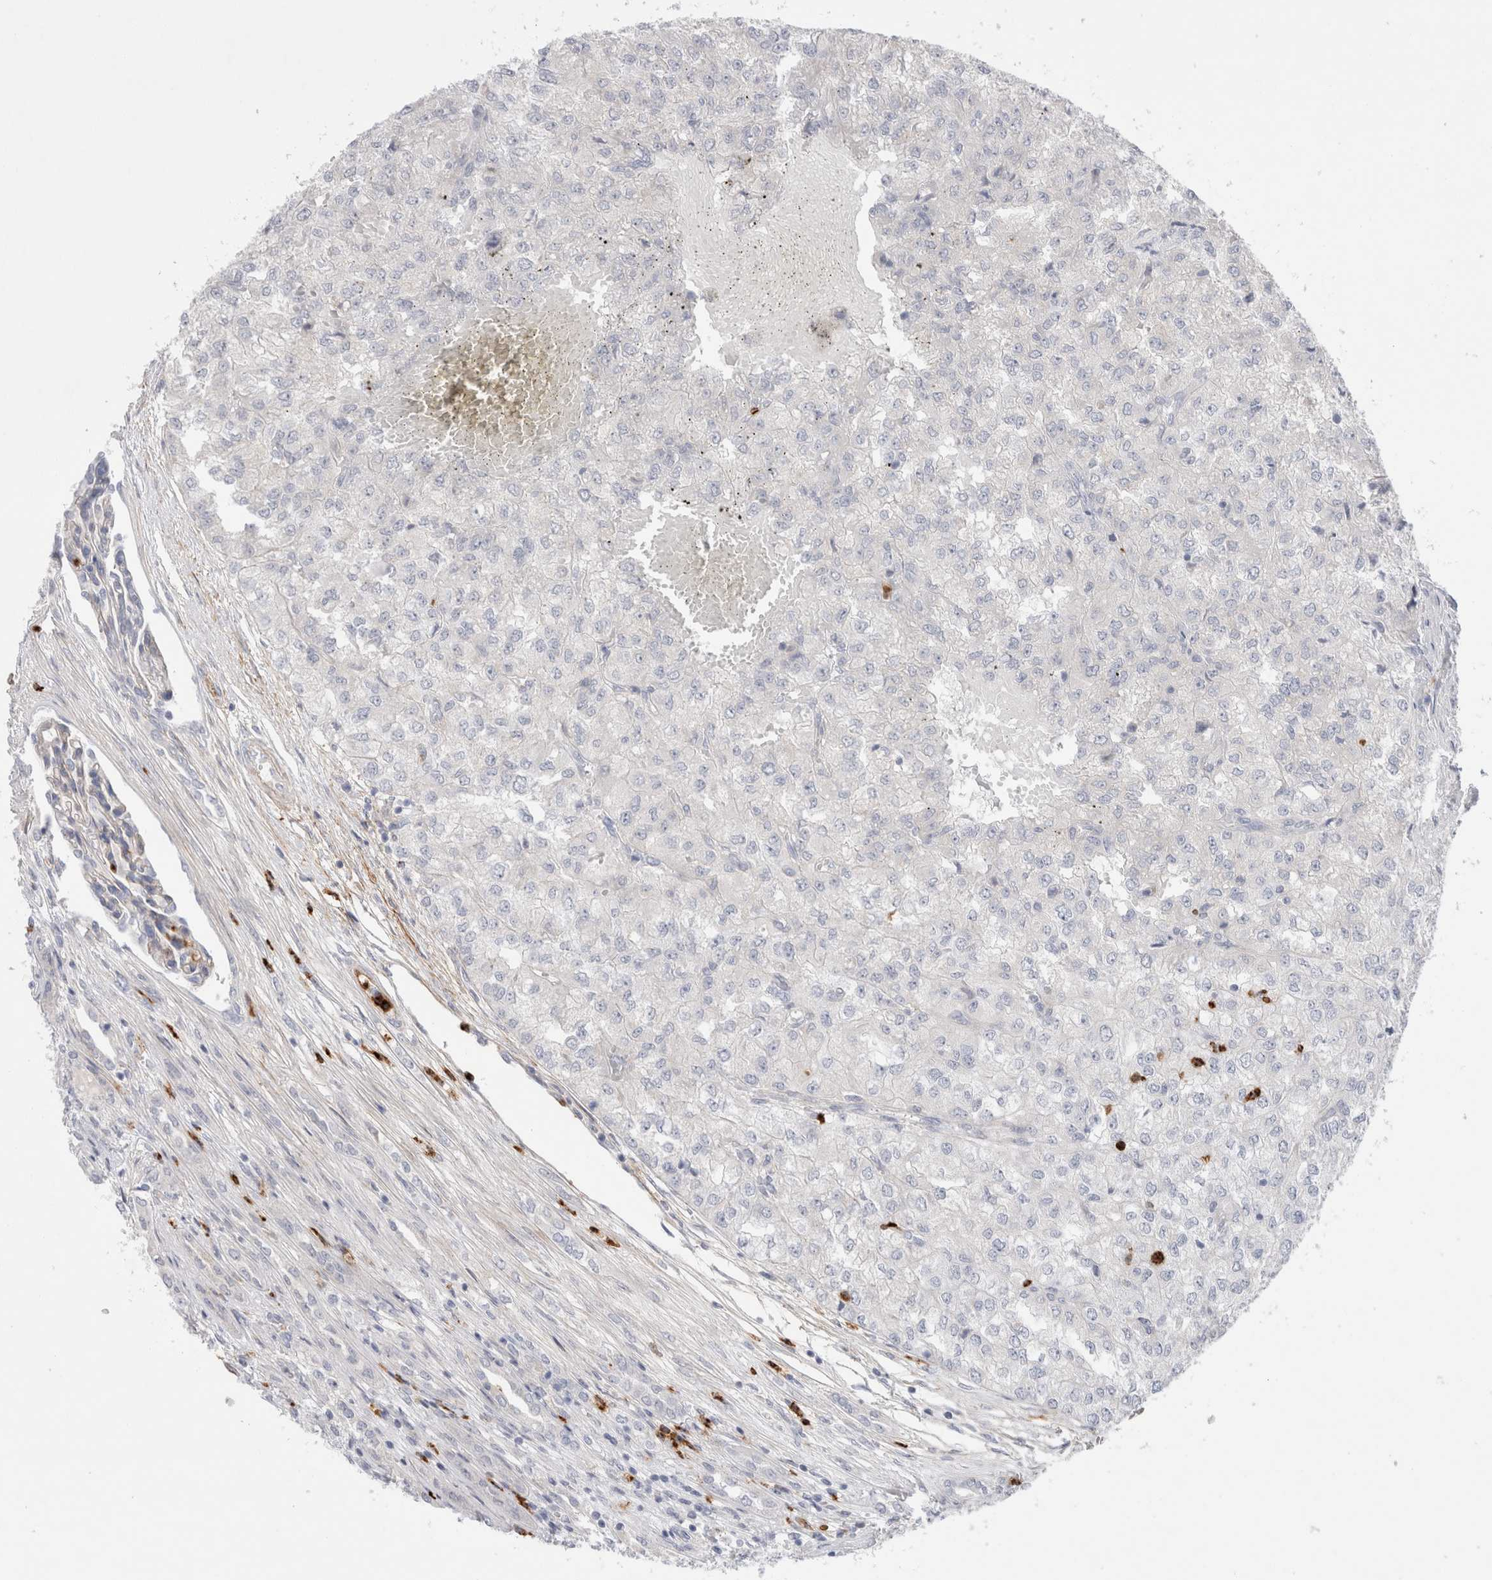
{"staining": {"intensity": "negative", "quantity": "none", "location": "none"}, "tissue": "renal cancer", "cell_type": "Tumor cells", "image_type": "cancer", "snomed": [{"axis": "morphology", "description": "Adenocarcinoma, NOS"}, {"axis": "topography", "description": "Kidney"}], "caption": "This micrograph is of renal adenocarcinoma stained with immunohistochemistry to label a protein in brown with the nuclei are counter-stained blue. There is no expression in tumor cells.", "gene": "GSDMB", "patient": {"sex": "female", "age": 54}}